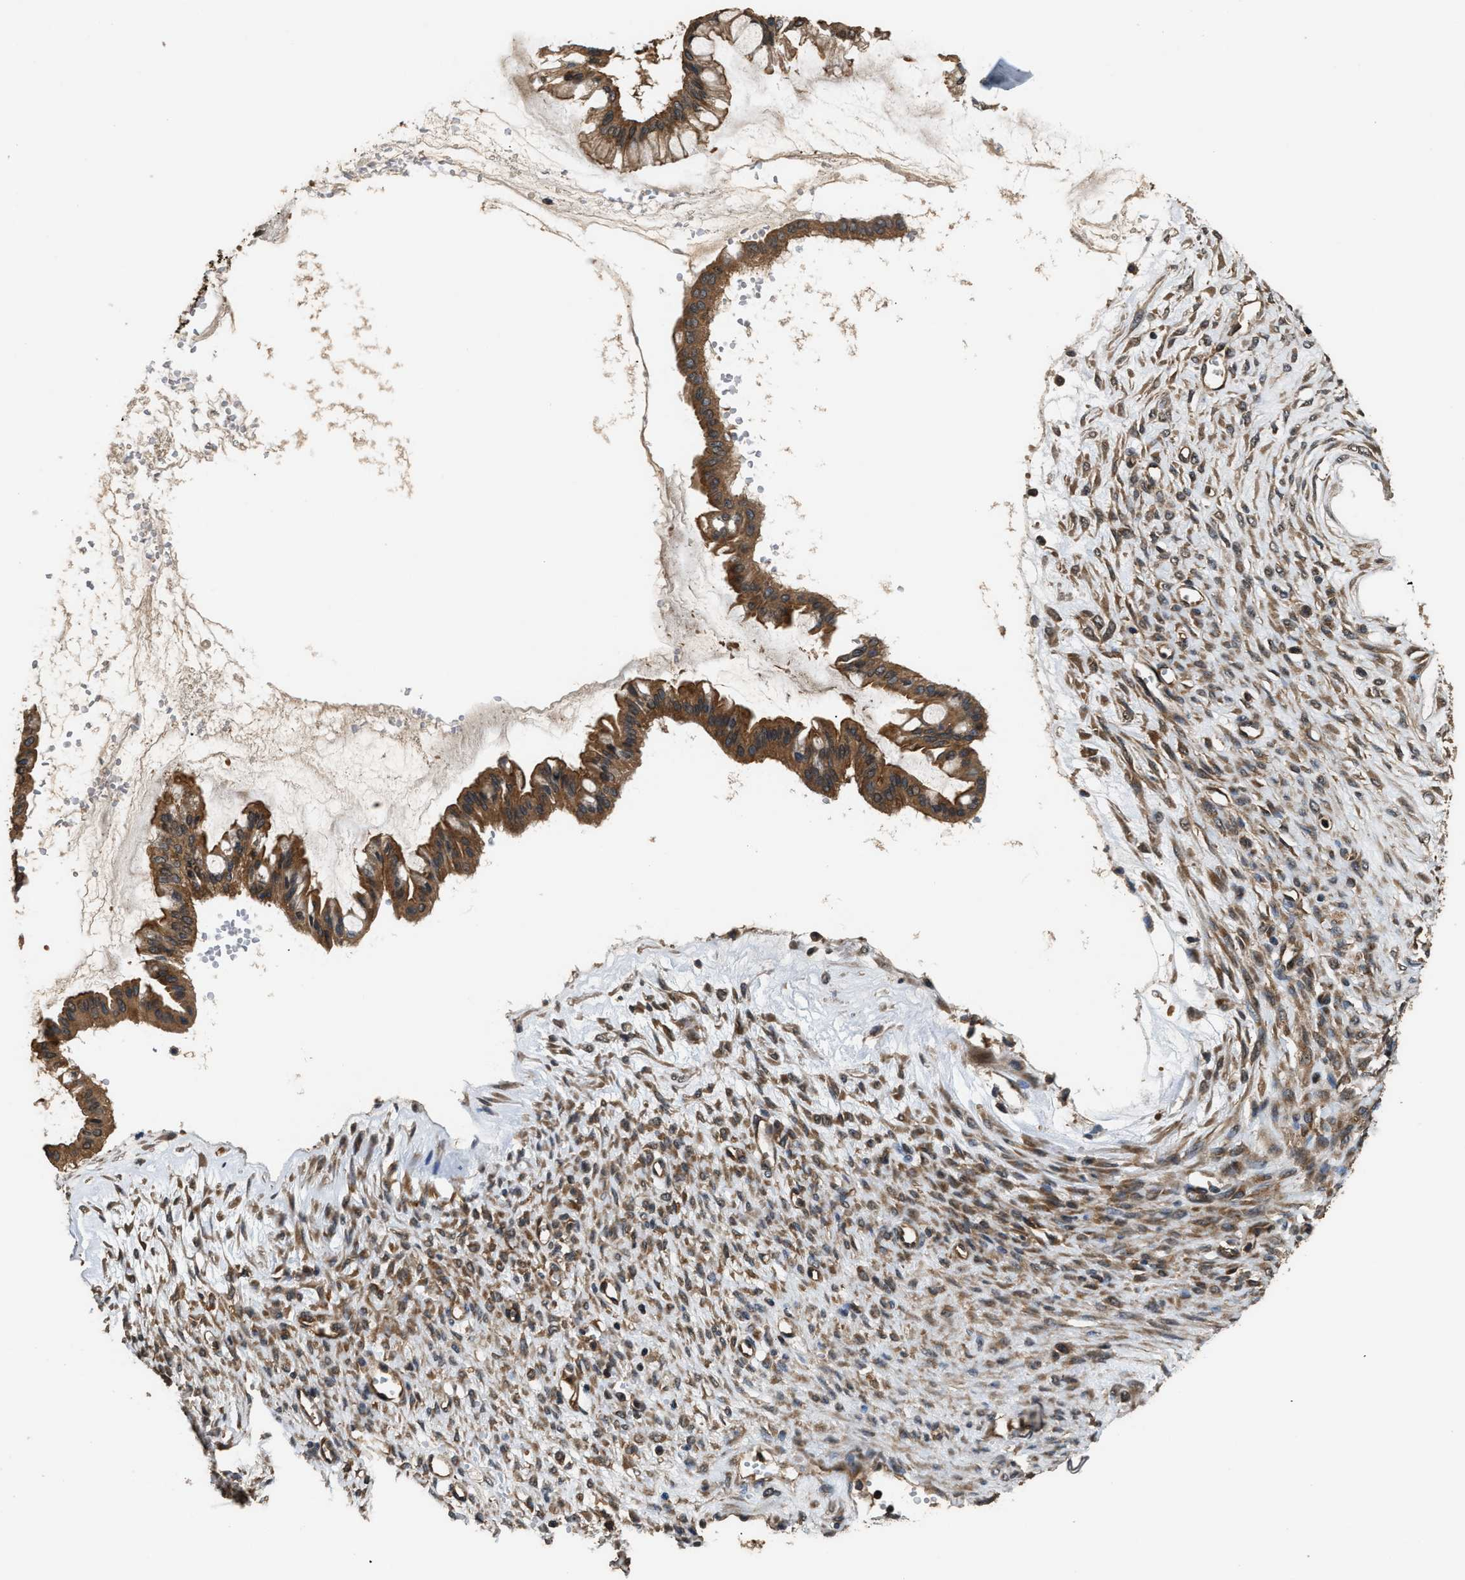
{"staining": {"intensity": "strong", "quantity": ">75%", "location": "cytoplasmic/membranous"}, "tissue": "ovarian cancer", "cell_type": "Tumor cells", "image_type": "cancer", "snomed": [{"axis": "morphology", "description": "Cystadenocarcinoma, mucinous, NOS"}, {"axis": "topography", "description": "Ovary"}], "caption": "Strong cytoplasmic/membranous protein staining is seen in approximately >75% of tumor cells in ovarian cancer (mucinous cystadenocarcinoma).", "gene": "DNAJC2", "patient": {"sex": "female", "age": 73}}